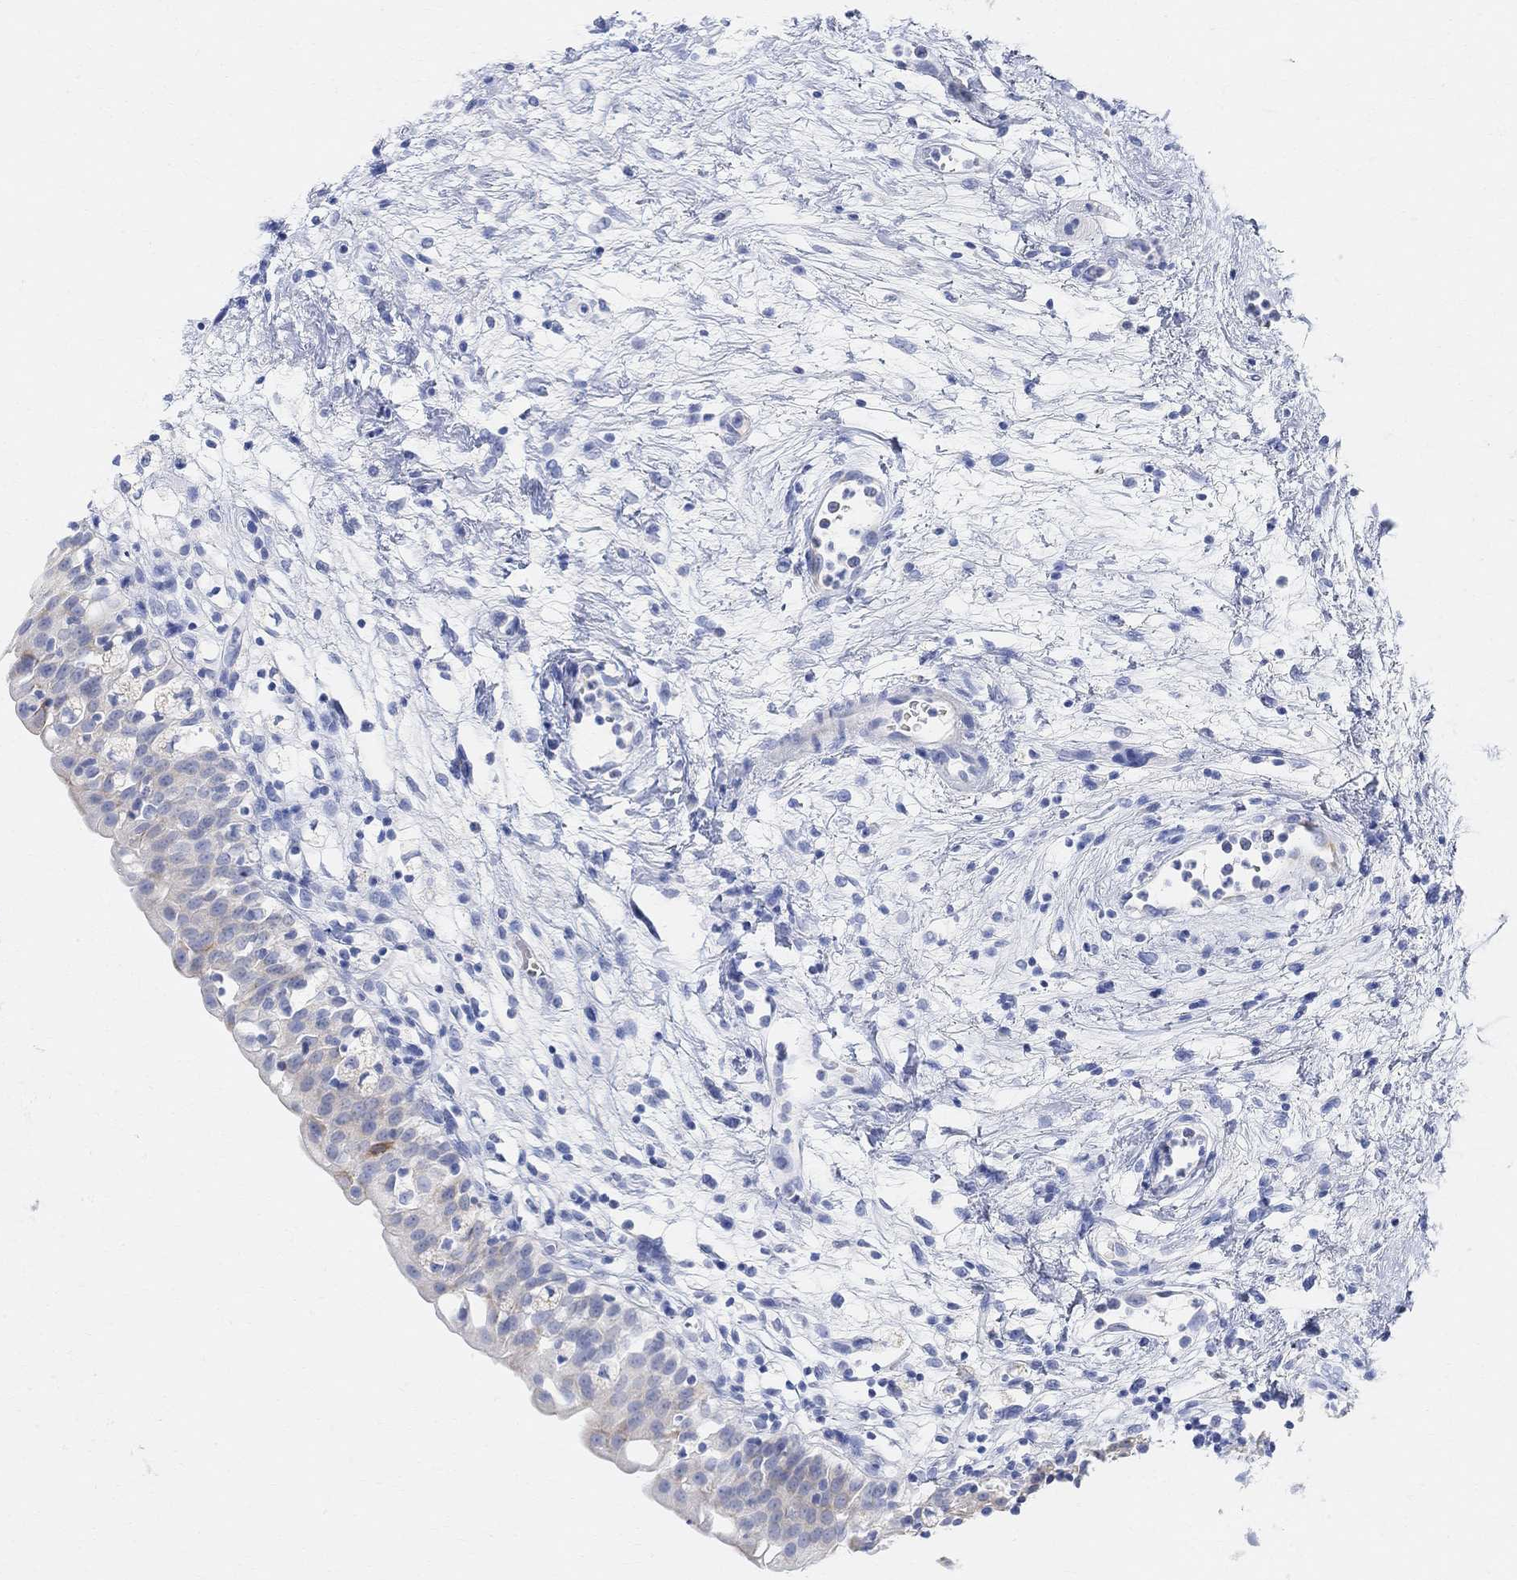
{"staining": {"intensity": "negative", "quantity": "none", "location": "none"}, "tissue": "urinary bladder", "cell_type": "Urothelial cells", "image_type": "normal", "snomed": [{"axis": "morphology", "description": "Normal tissue, NOS"}, {"axis": "topography", "description": "Urinary bladder"}], "caption": "Urothelial cells show no significant protein staining in normal urinary bladder. (Brightfield microscopy of DAB immunohistochemistry (IHC) at high magnification).", "gene": "RETNLB", "patient": {"sex": "male", "age": 76}}